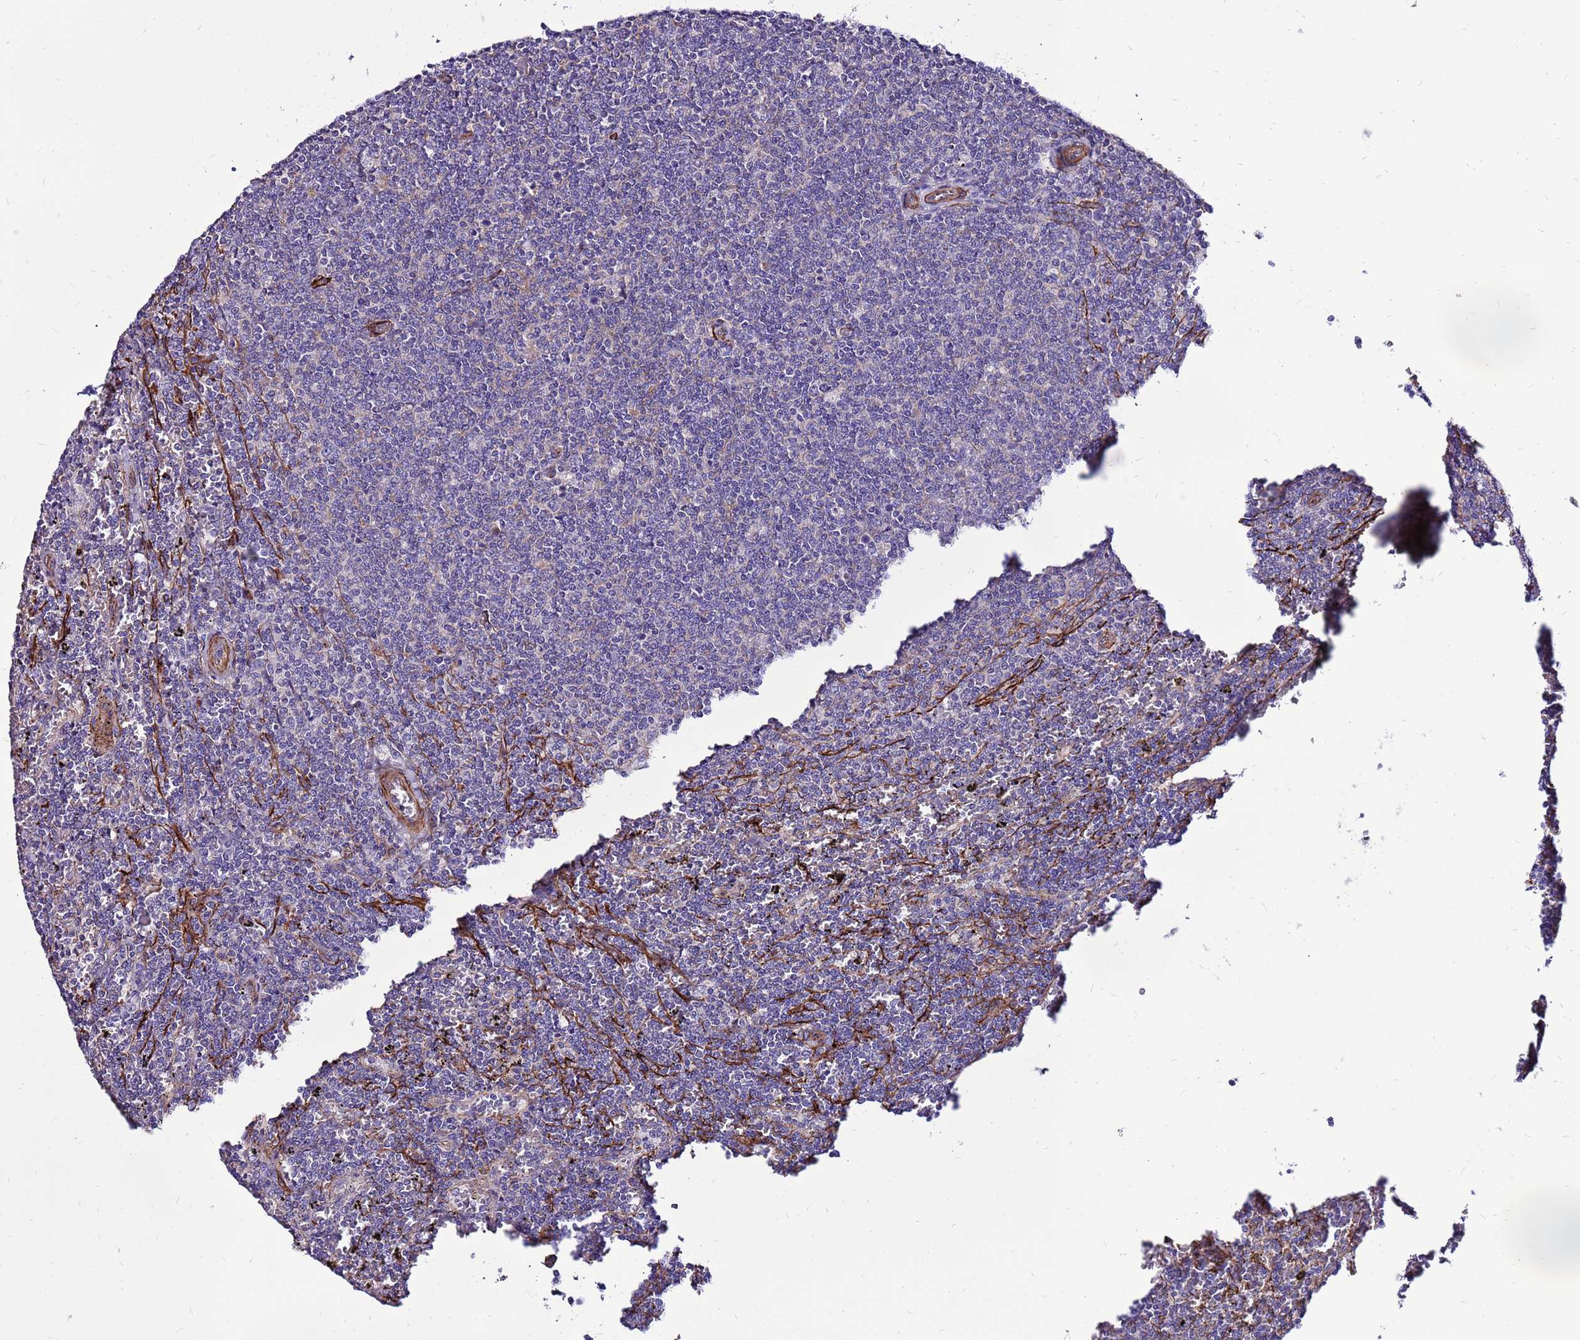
{"staining": {"intensity": "negative", "quantity": "none", "location": "none"}, "tissue": "lymphoma", "cell_type": "Tumor cells", "image_type": "cancer", "snomed": [{"axis": "morphology", "description": "Malignant lymphoma, non-Hodgkin's type, Low grade"}, {"axis": "topography", "description": "Spleen"}], "caption": "Photomicrograph shows no significant protein positivity in tumor cells of lymphoma.", "gene": "EI24", "patient": {"sex": "female", "age": 50}}